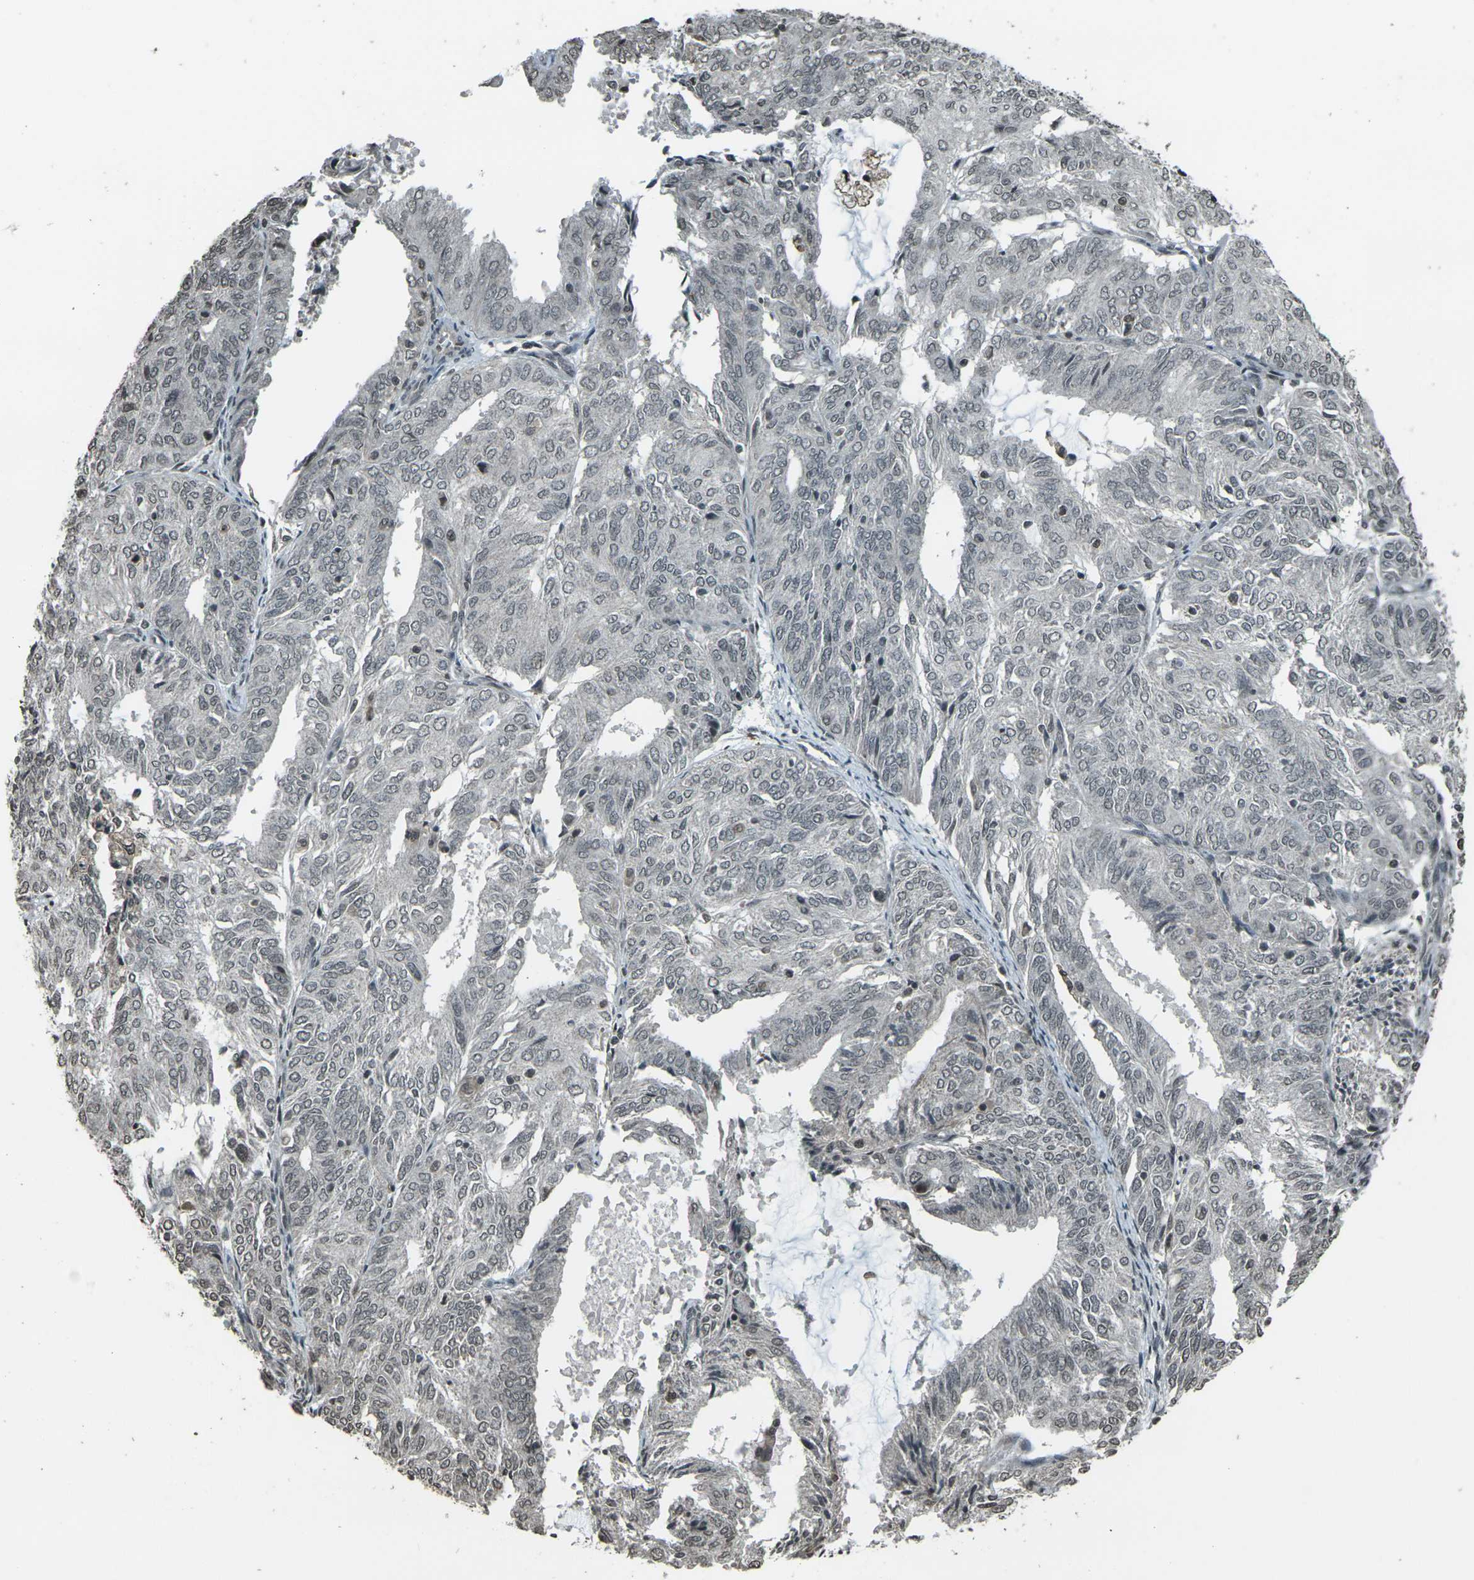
{"staining": {"intensity": "weak", "quantity": "<25%", "location": "nuclear"}, "tissue": "endometrial cancer", "cell_type": "Tumor cells", "image_type": "cancer", "snomed": [{"axis": "morphology", "description": "Adenocarcinoma, NOS"}, {"axis": "topography", "description": "Uterus"}], "caption": "Endometrial adenocarcinoma was stained to show a protein in brown. There is no significant positivity in tumor cells. Nuclei are stained in blue.", "gene": "PRPF8", "patient": {"sex": "female", "age": 60}}